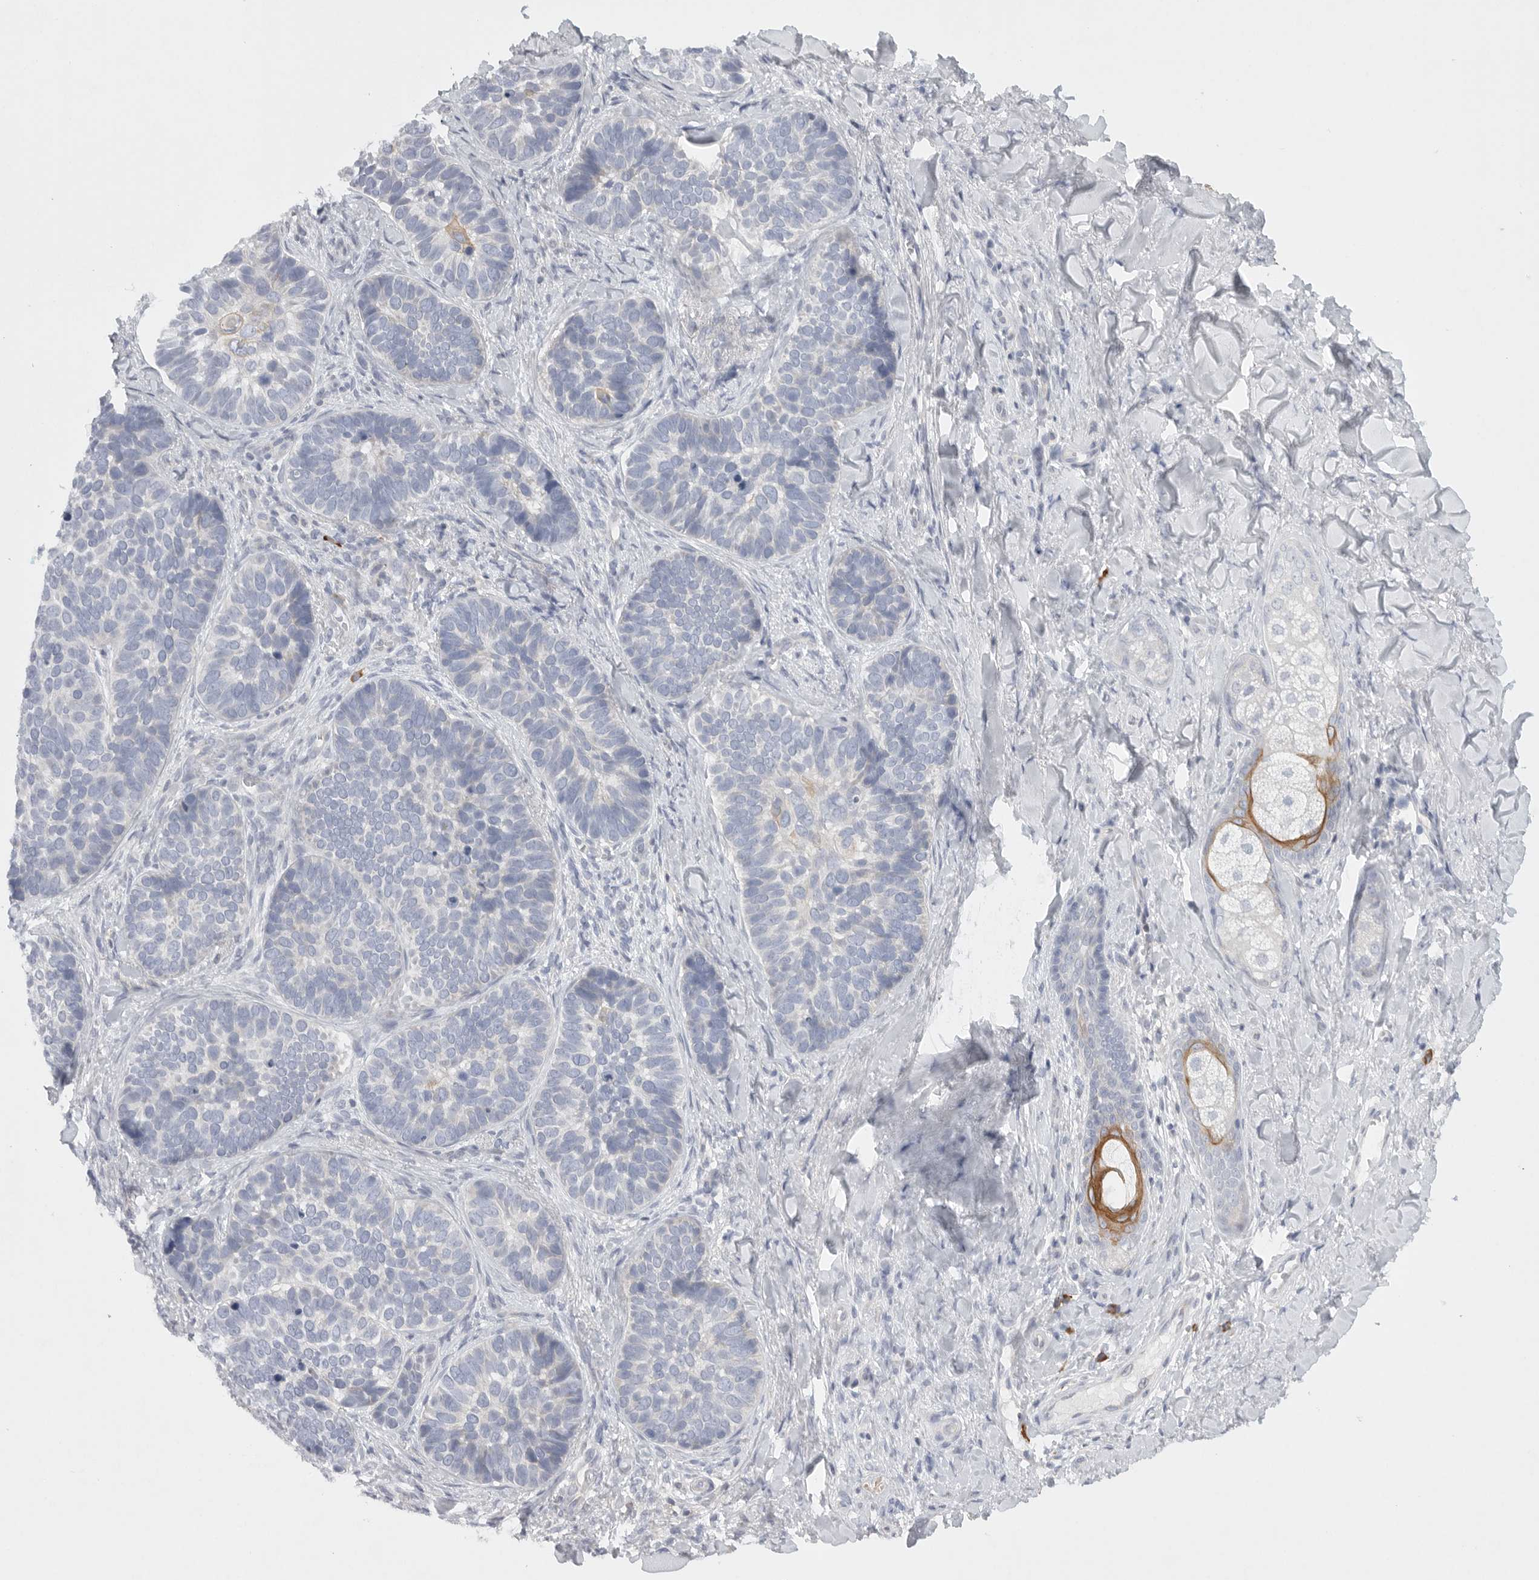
{"staining": {"intensity": "negative", "quantity": "none", "location": "none"}, "tissue": "skin cancer", "cell_type": "Tumor cells", "image_type": "cancer", "snomed": [{"axis": "morphology", "description": "Basal cell carcinoma"}, {"axis": "topography", "description": "Skin"}], "caption": "This histopathology image is of skin cancer (basal cell carcinoma) stained with IHC to label a protein in brown with the nuclei are counter-stained blue. There is no staining in tumor cells.", "gene": "TMEM69", "patient": {"sex": "male", "age": 62}}